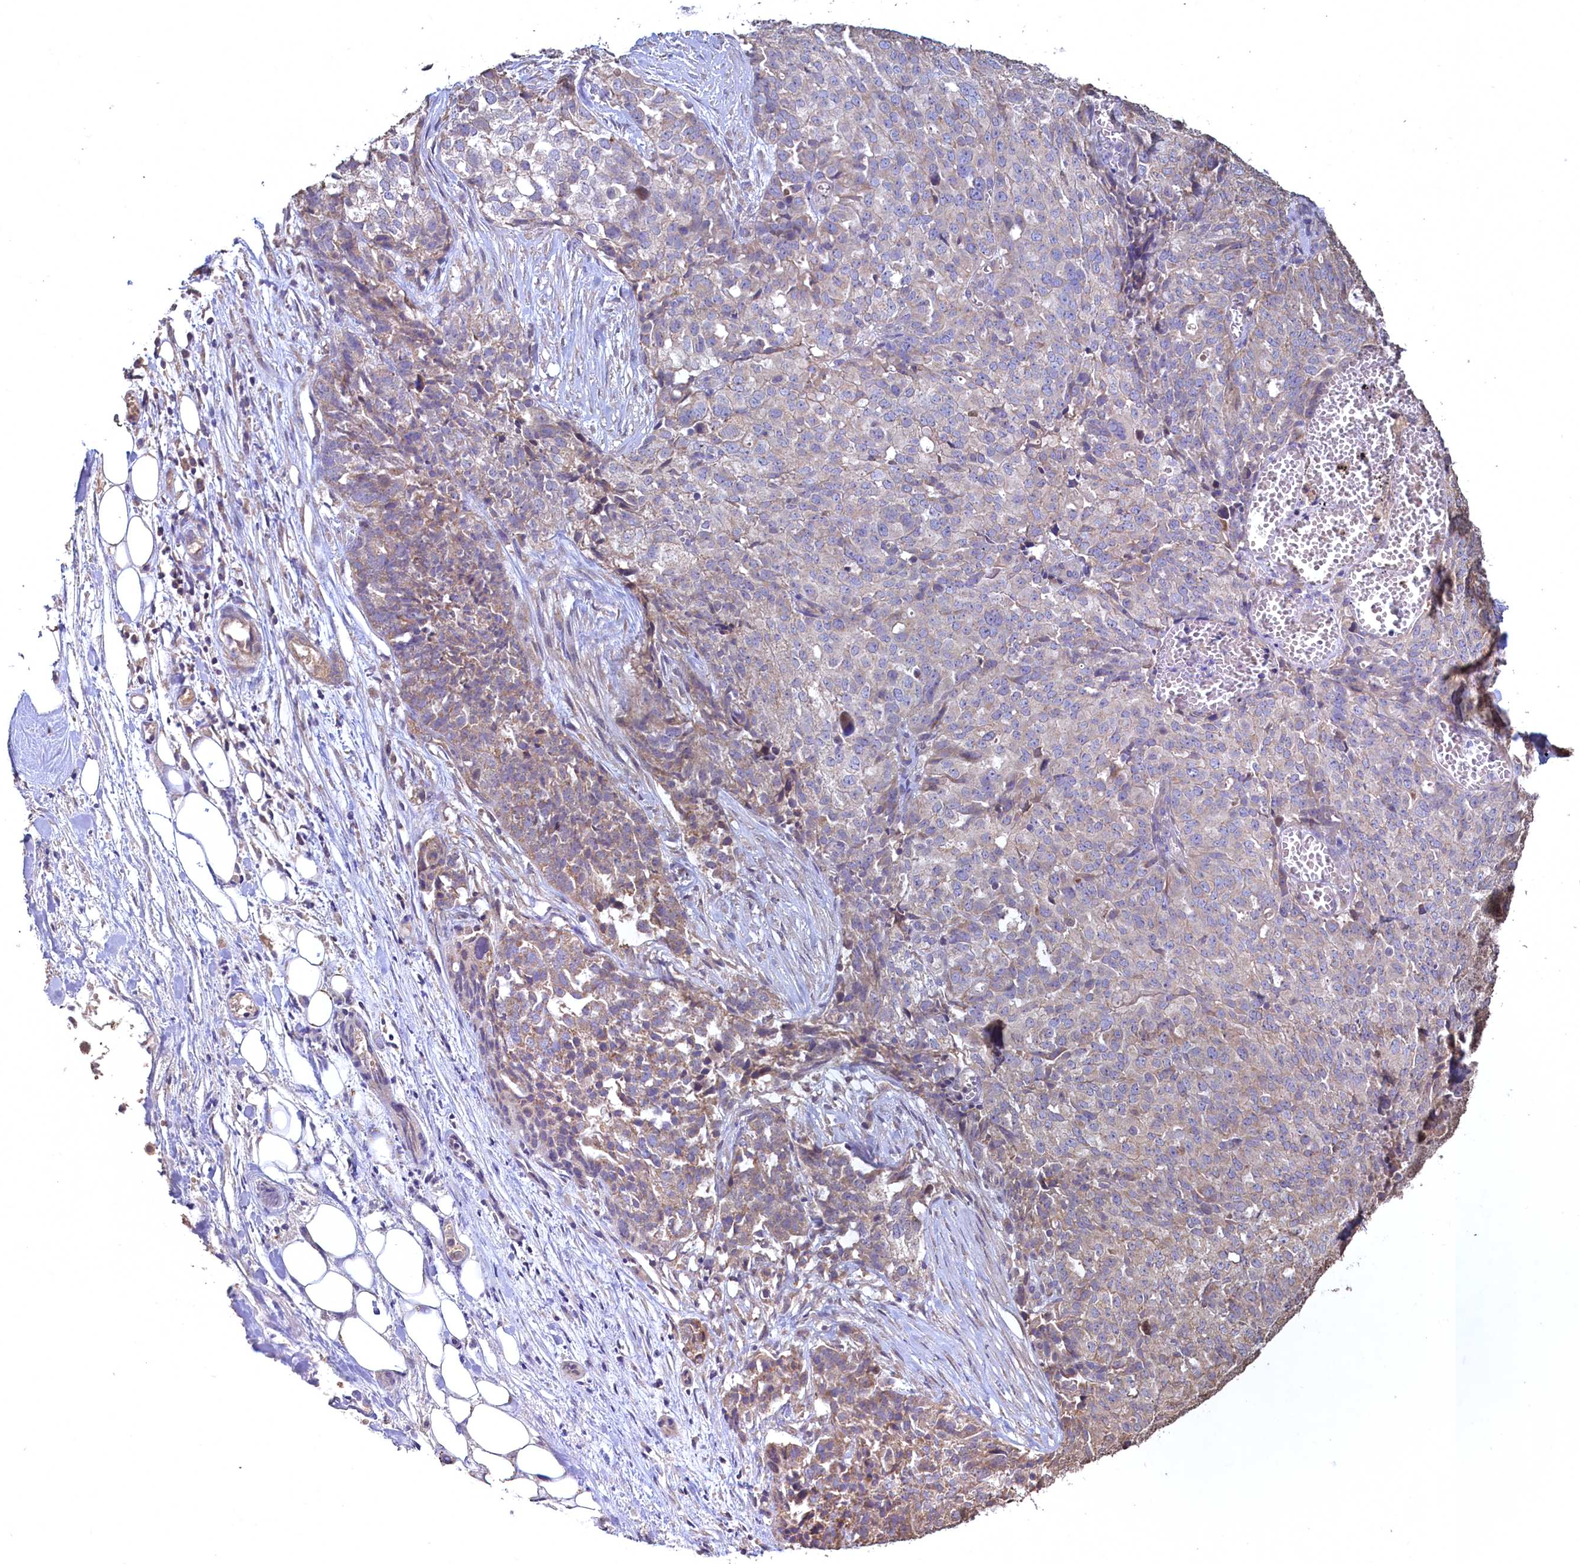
{"staining": {"intensity": "weak", "quantity": "<25%", "location": "cytoplasmic/membranous"}, "tissue": "ovarian cancer", "cell_type": "Tumor cells", "image_type": "cancer", "snomed": [{"axis": "morphology", "description": "Cystadenocarcinoma, serous, NOS"}, {"axis": "topography", "description": "Soft tissue"}, {"axis": "topography", "description": "Ovary"}], "caption": "Protein analysis of ovarian cancer (serous cystadenocarcinoma) reveals no significant expression in tumor cells.", "gene": "FUNDC1", "patient": {"sex": "female", "age": 57}}